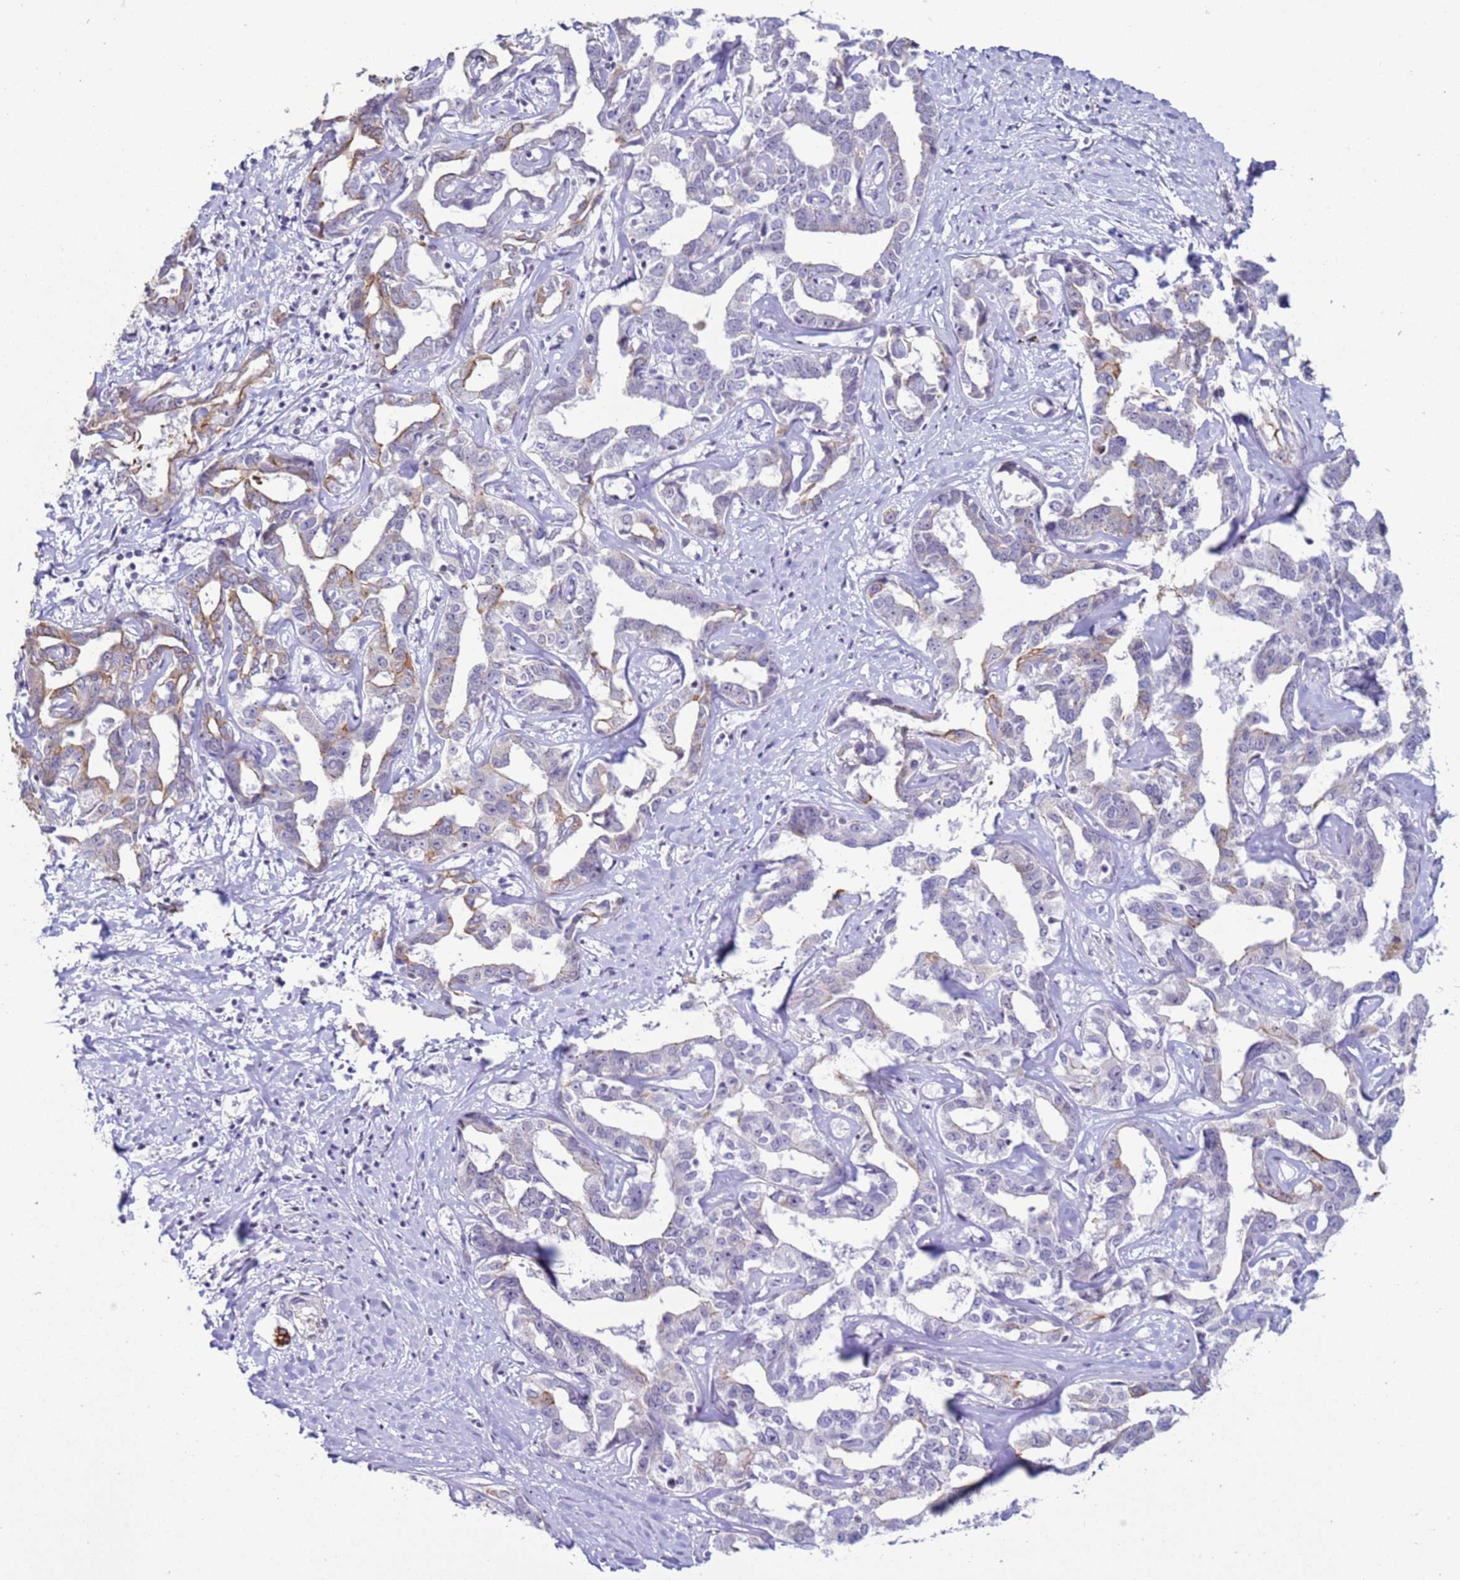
{"staining": {"intensity": "moderate", "quantity": "<25%", "location": "cytoplasmic/membranous"}, "tissue": "liver cancer", "cell_type": "Tumor cells", "image_type": "cancer", "snomed": [{"axis": "morphology", "description": "Cholangiocarcinoma"}, {"axis": "topography", "description": "Liver"}], "caption": "IHC photomicrograph of neoplastic tissue: cholangiocarcinoma (liver) stained using immunohistochemistry displays low levels of moderate protein expression localized specifically in the cytoplasmic/membranous of tumor cells, appearing as a cytoplasmic/membranous brown color.", "gene": "NPAP1", "patient": {"sex": "male", "age": 59}}